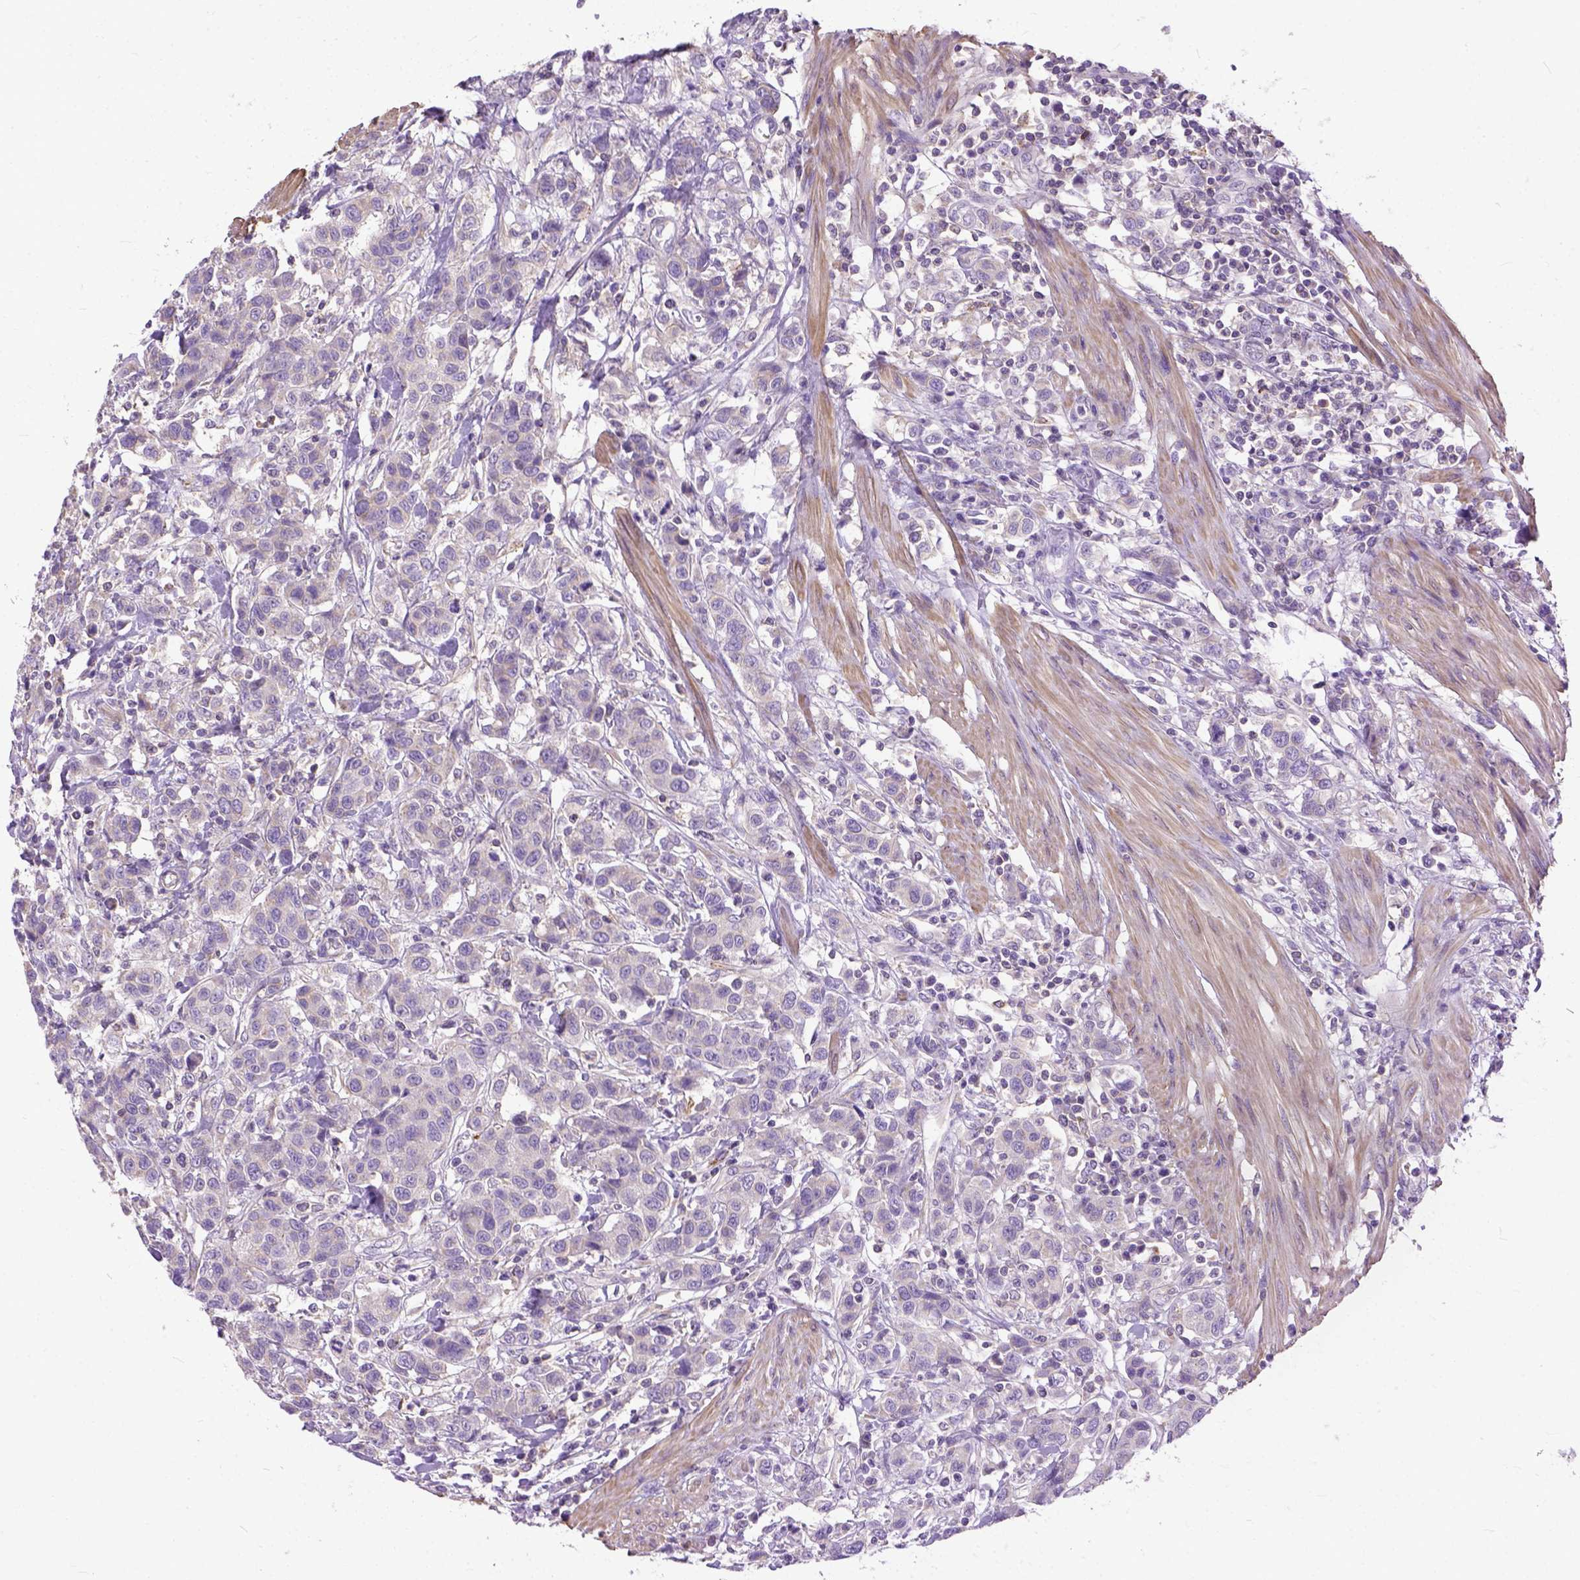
{"staining": {"intensity": "negative", "quantity": "none", "location": "none"}, "tissue": "urothelial cancer", "cell_type": "Tumor cells", "image_type": "cancer", "snomed": [{"axis": "morphology", "description": "Urothelial carcinoma, High grade"}, {"axis": "topography", "description": "Urinary bladder"}], "caption": "Immunohistochemistry of human urothelial cancer shows no positivity in tumor cells.", "gene": "BANF2", "patient": {"sex": "female", "age": 58}}